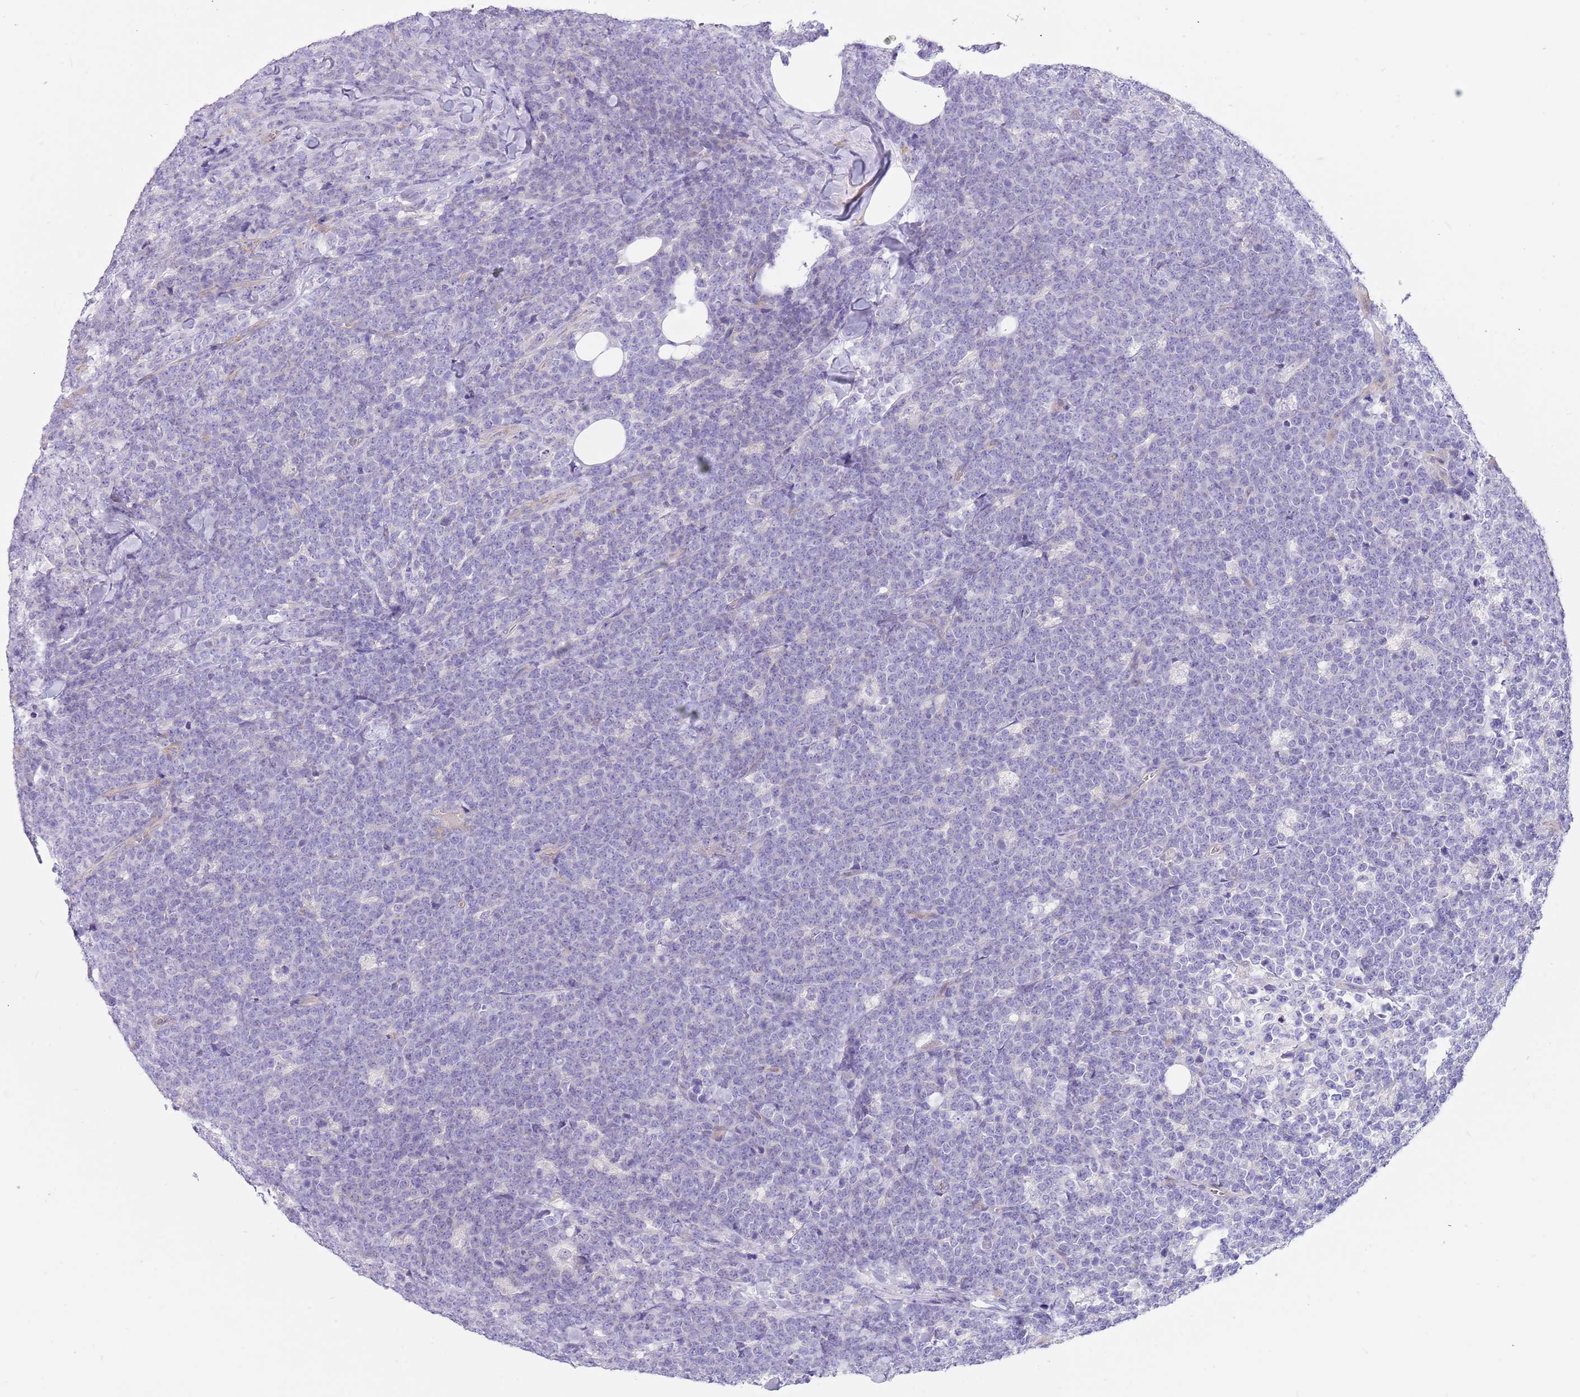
{"staining": {"intensity": "negative", "quantity": "none", "location": "none"}, "tissue": "lymphoma", "cell_type": "Tumor cells", "image_type": "cancer", "snomed": [{"axis": "morphology", "description": "Malignant lymphoma, non-Hodgkin's type, High grade"}, {"axis": "topography", "description": "Small intestine"}], "caption": "A high-resolution histopathology image shows IHC staining of lymphoma, which exhibits no significant positivity in tumor cells.", "gene": "SERINC3", "patient": {"sex": "male", "age": 8}}